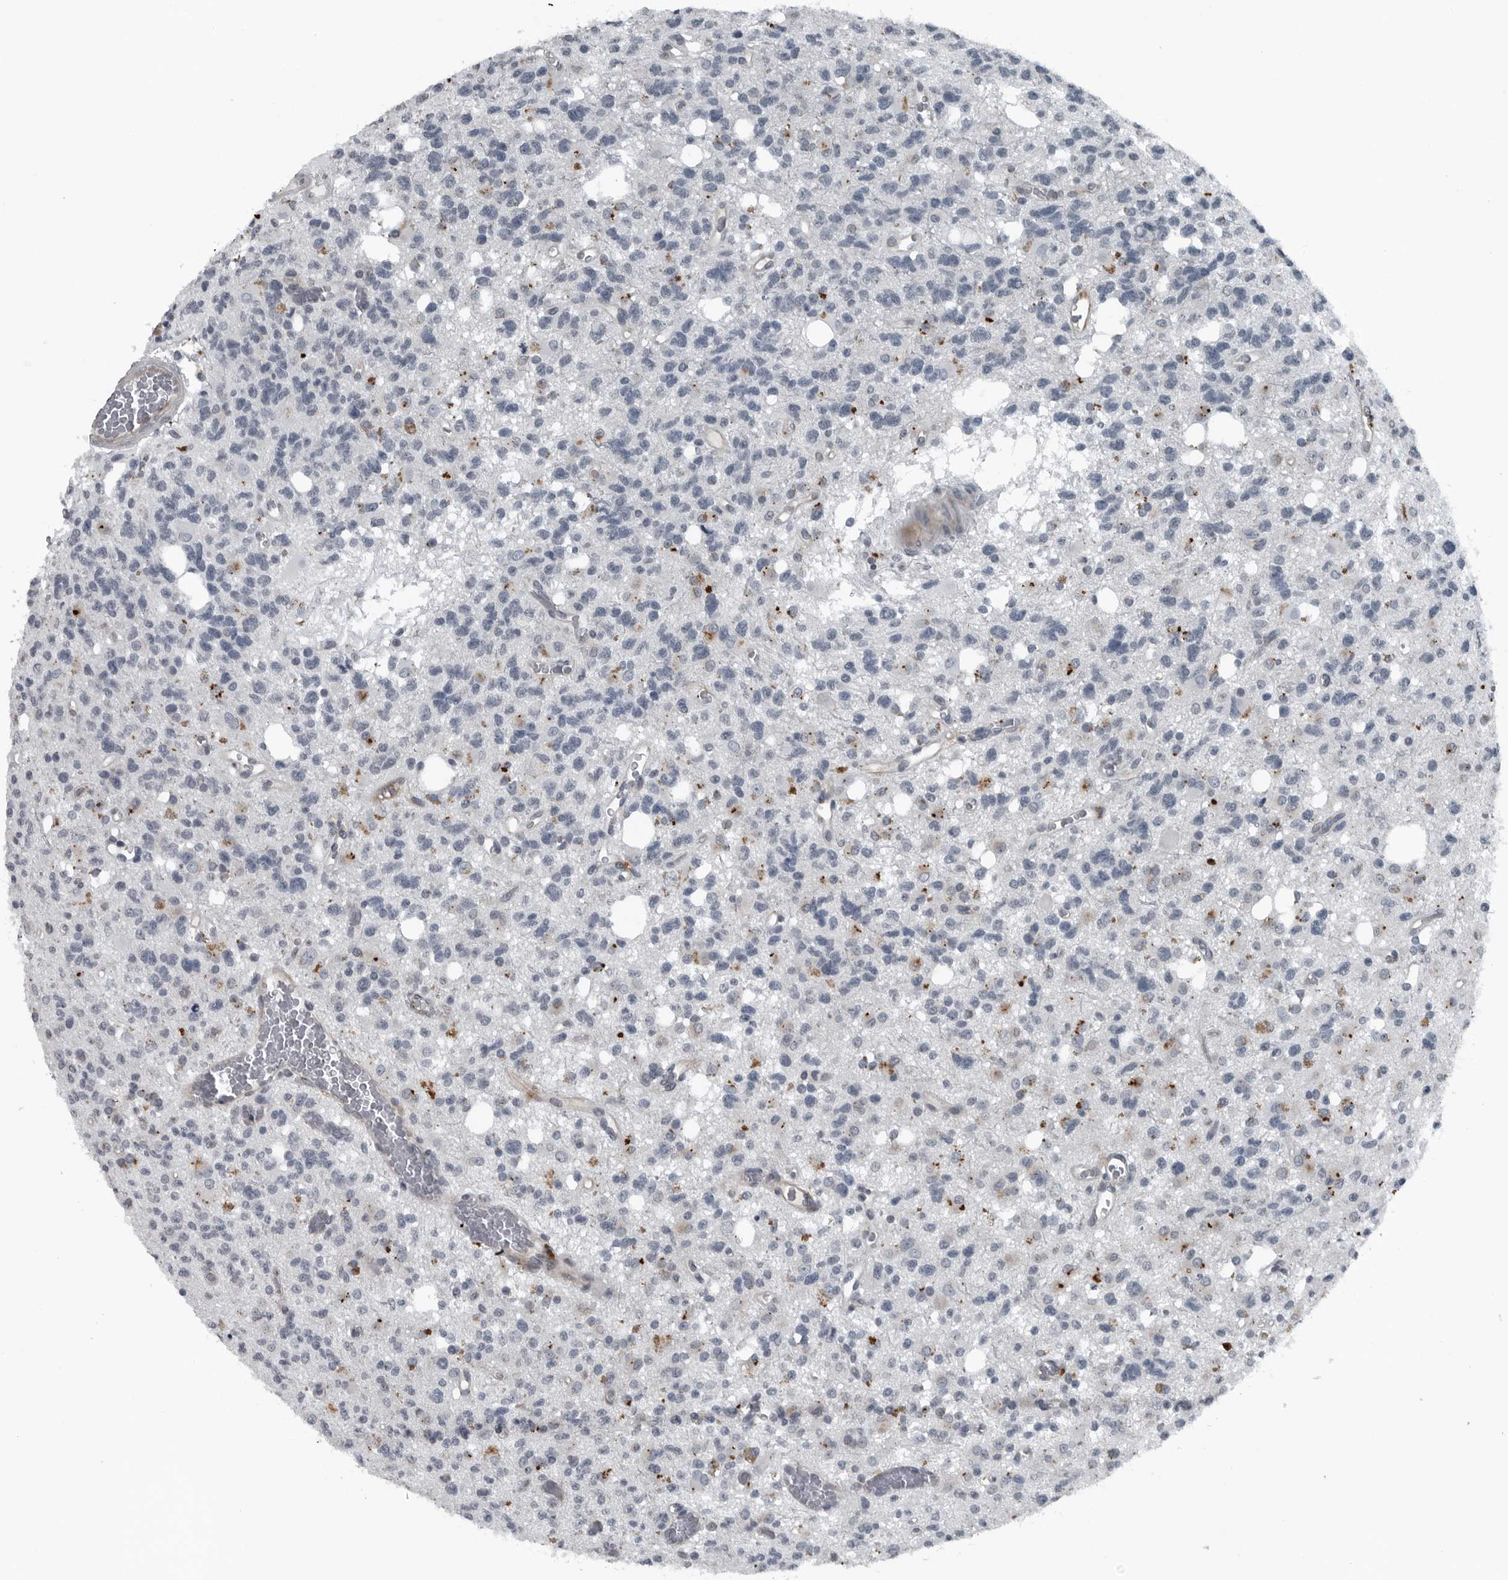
{"staining": {"intensity": "negative", "quantity": "none", "location": "none"}, "tissue": "glioma", "cell_type": "Tumor cells", "image_type": "cancer", "snomed": [{"axis": "morphology", "description": "Glioma, malignant, High grade"}, {"axis": "topography", "description": "Brain"}], "caption": "The image demonstrates no staining of tumor cells in malignant glioma (high-grade).", "gene": "GAK", "patient": {"sex": "female", "age": 62}}